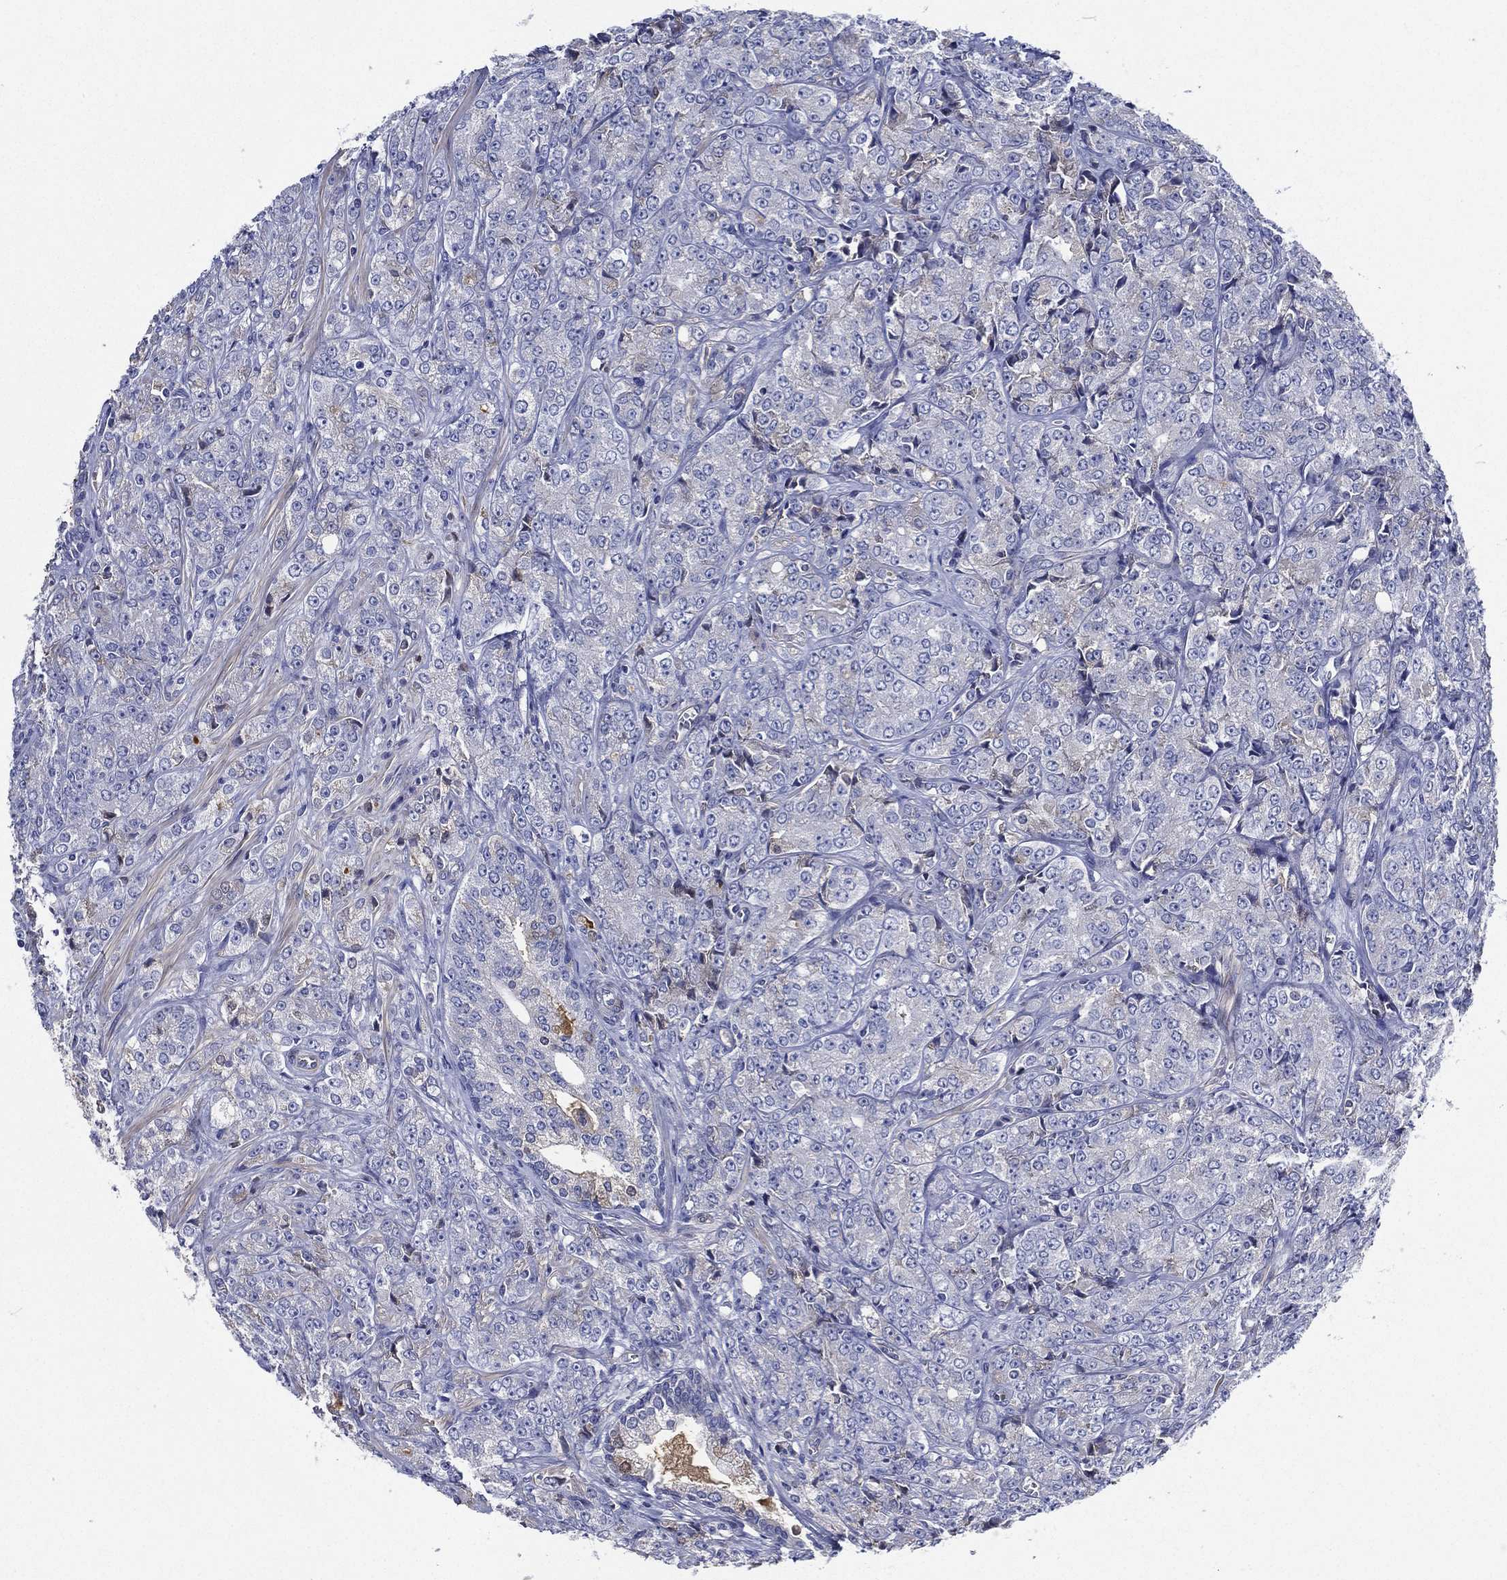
{"staining": {"intensity": "negative", "quantity": "none", "location": "none"}, "tissue": "prostate cancer", "cell_type": "Tumor cells", "image_type": "cancer", "snomed": [{"axis": "morphology", "description": "Adenocarcinoma, NOS"}, {"axis": "topography", "description": "Prostate and seminal vesicle, NOS"}, {"axis": "topography", "description": "Prostate"}], "caption": "Tumor cells show no significant expression in prostate adenocarcinoma.", "gene": "TMPRSS11D", "patient": {"sex": "male", "age": 68}}